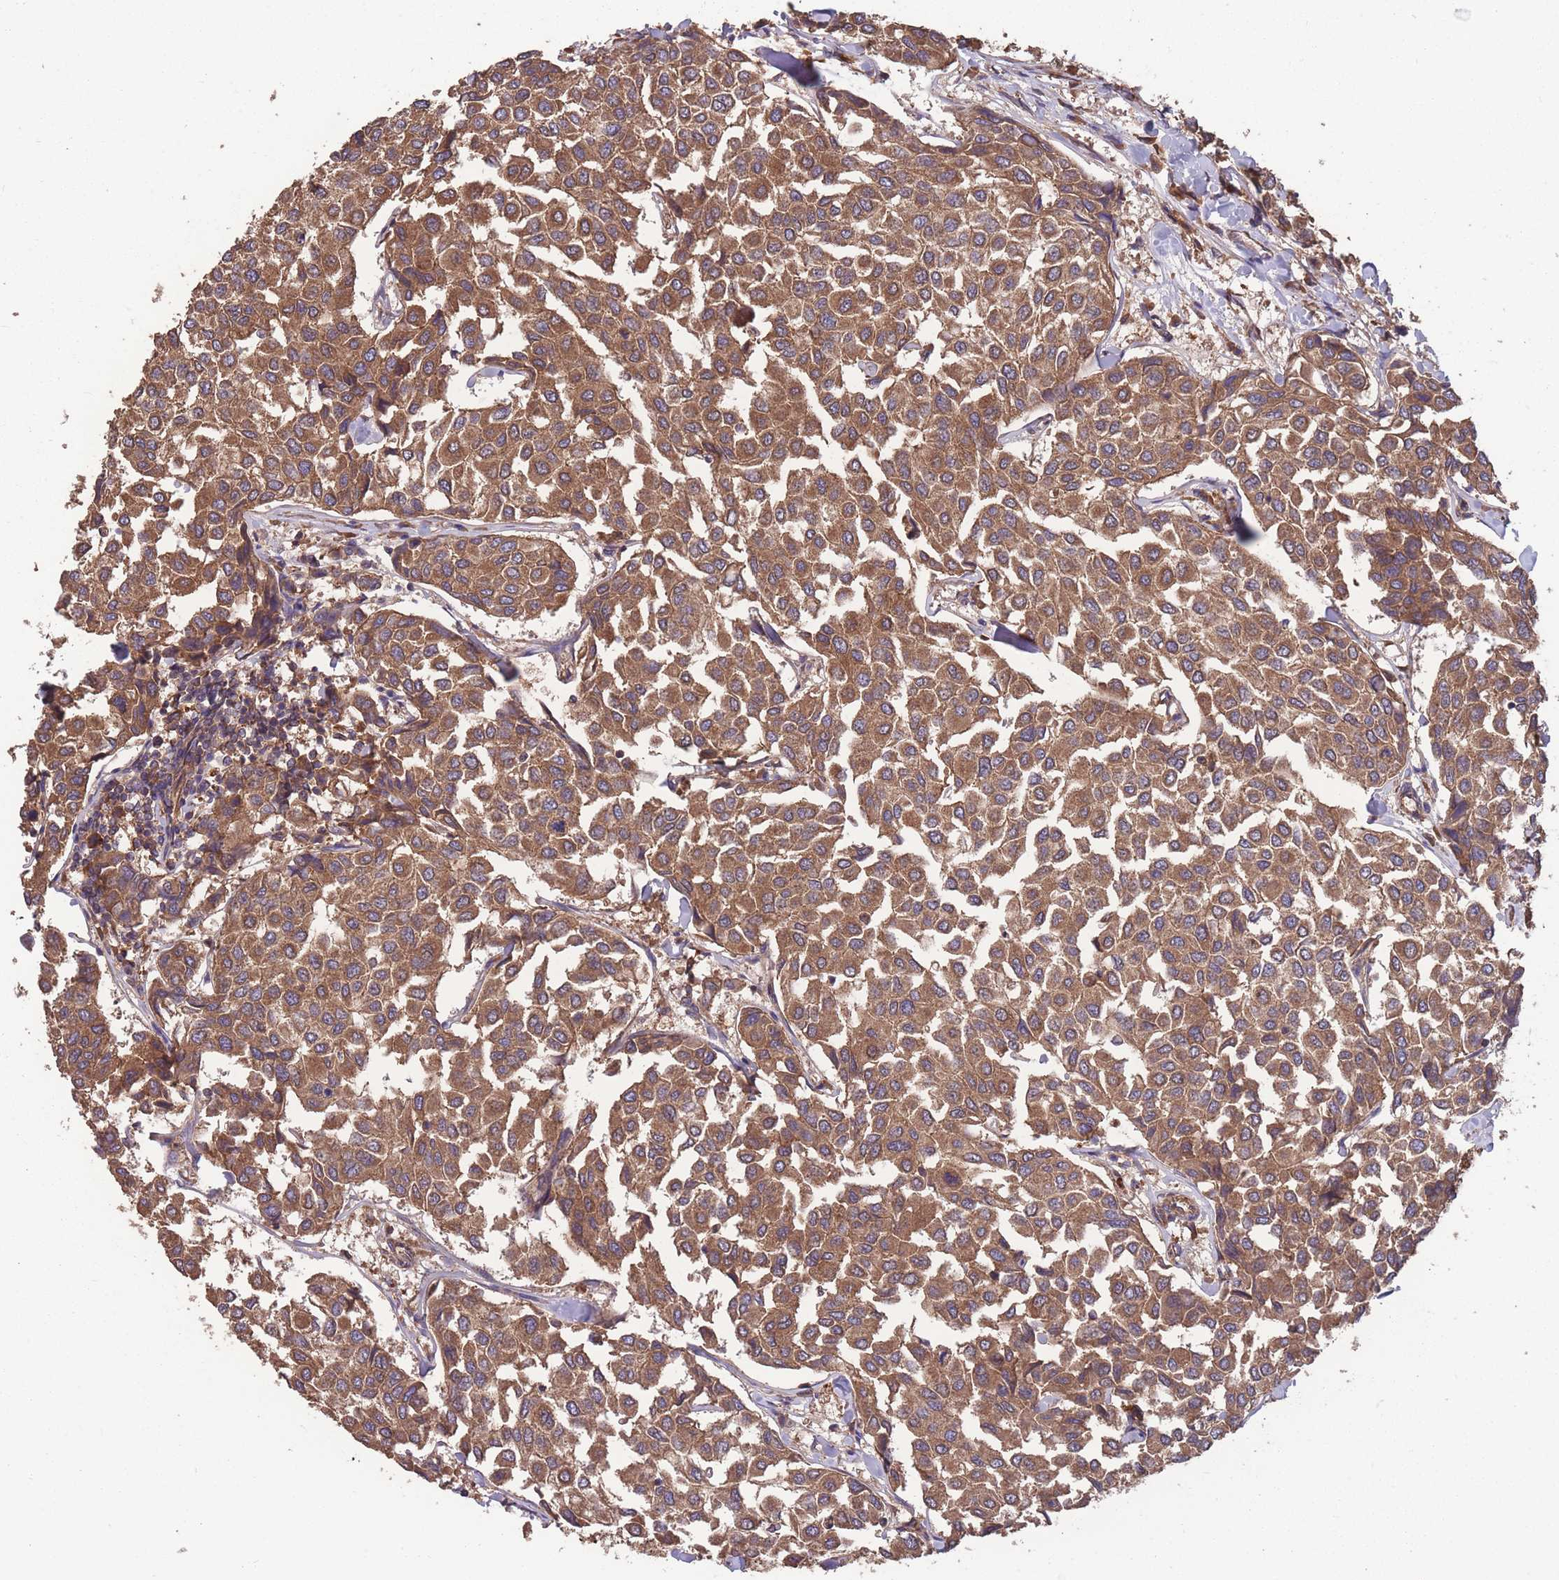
{"staining": {"intensity": "moderate", "quantity": ">75%", "location": "cytoplasmic/membranous"}, "tissue": "breast cancer", "cell_type": "Tumor cells", "image_type": "cancer", "snomed": [{"axis": "morphology", "description": "Duct carcinoma"}, {"axis": "topography", "description": "Breast"}], "caption": "Immunohistochemical staining of invasive ductal carcinoma (breast) shows moderate cytoplasmic/membranous protein positivity in about >75% of tumor cells. Nuclei are stained in blue.", "gene": "ZPR1", "patient": {"sex": "female", "age": 55}}